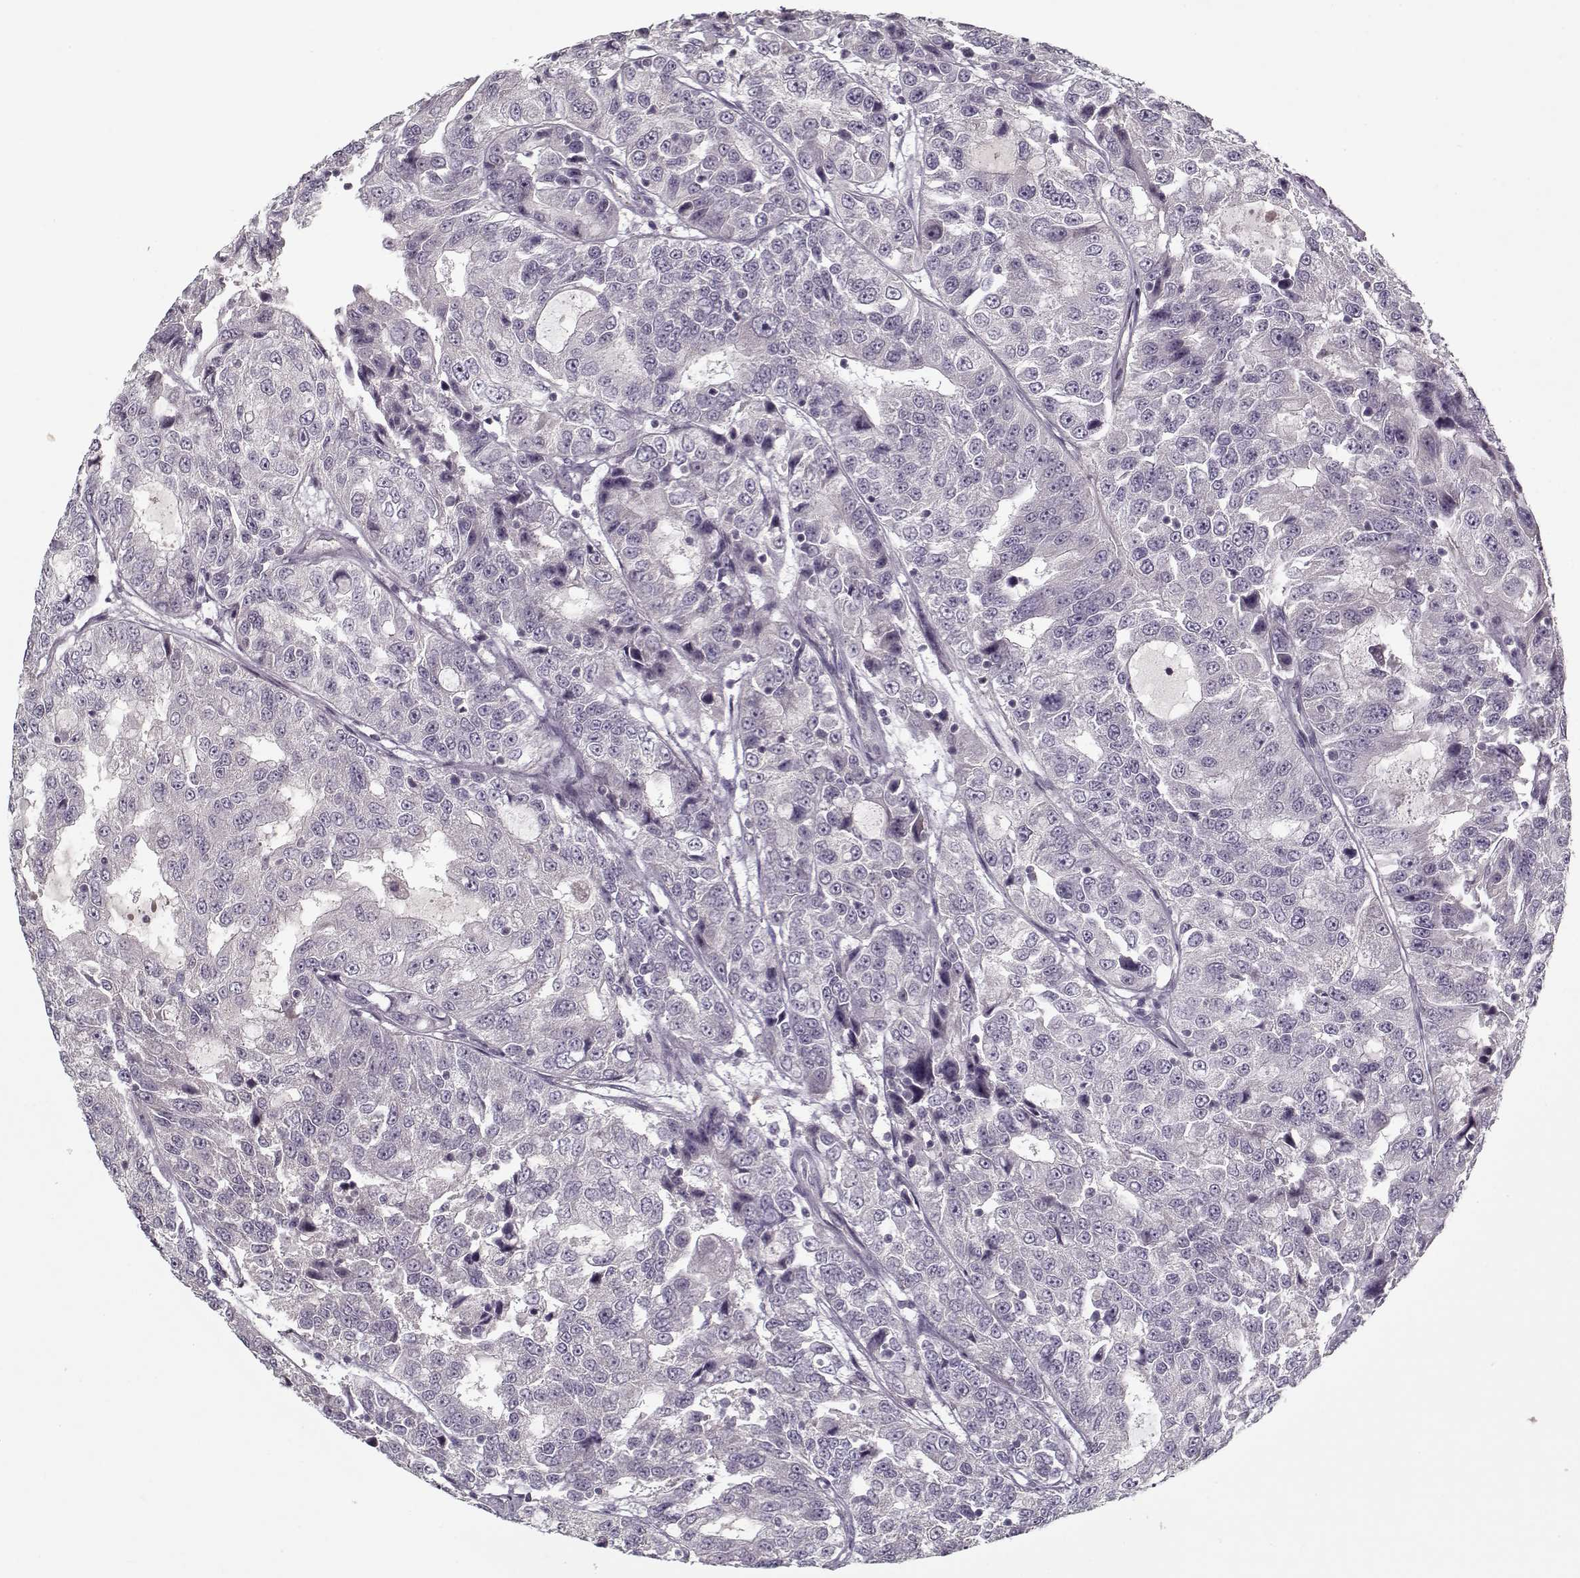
{"staining": {"intensity": "negative", "quantity": "none", "location": "none"}, "tissue": "urothelial cancer", "cell_type": "Tumor cells", "image_type": "cancer", "snomed": [{"axis": "morphology", "description": "Urothelial carcinoma, NOS"}, {"axis": "morphology", "description": "Urothelial carcinoma, High grade"}, {"axis": "topography", "description": "Urinary bladder"}], "caption": "The micrograph reveals no significant expression in tumor cells of urothelial cancer.", "gene": "UNC13D", "patient": {"sex": "female", "age": 73}}